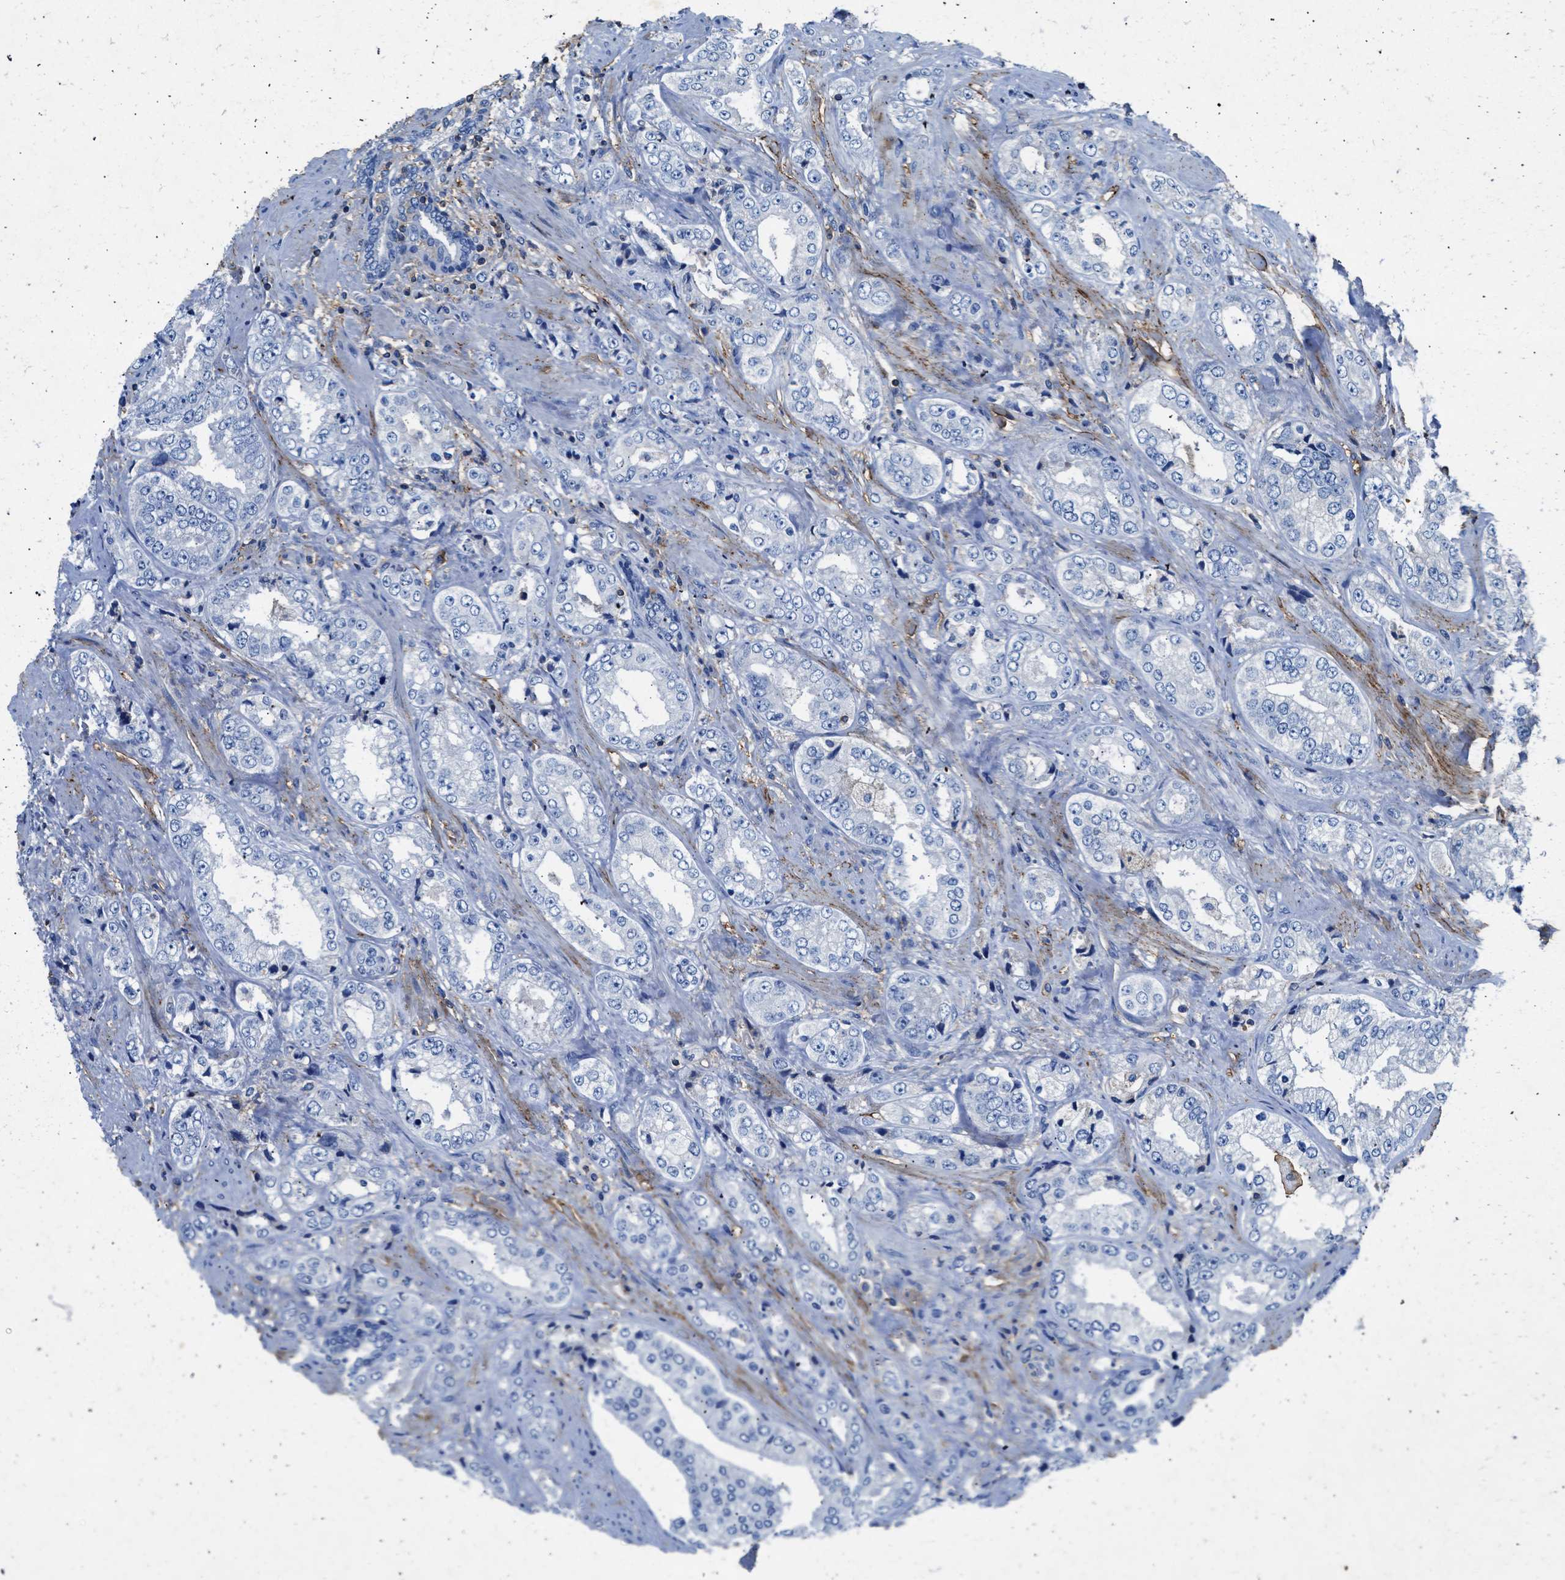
{"staining": {"intensity": "negative", "quantity": "none", "location": "none"}, "tissue": "prostate cancer", "cell_type": "Tumor cells", "image_type": "cancer", "snomed": [{"axis": "morphology", "description": "Adenocarcinoma, High grade"}, {"axis": "topography", "description": "Prostate"}], "caption": "Immunohistochemical staining of prostate high-grade adenocarcinoma exhibits no significant staining in tumor cells.", "gene": "KCNQ4", "patient": {"sex": "male", "age": 61}}